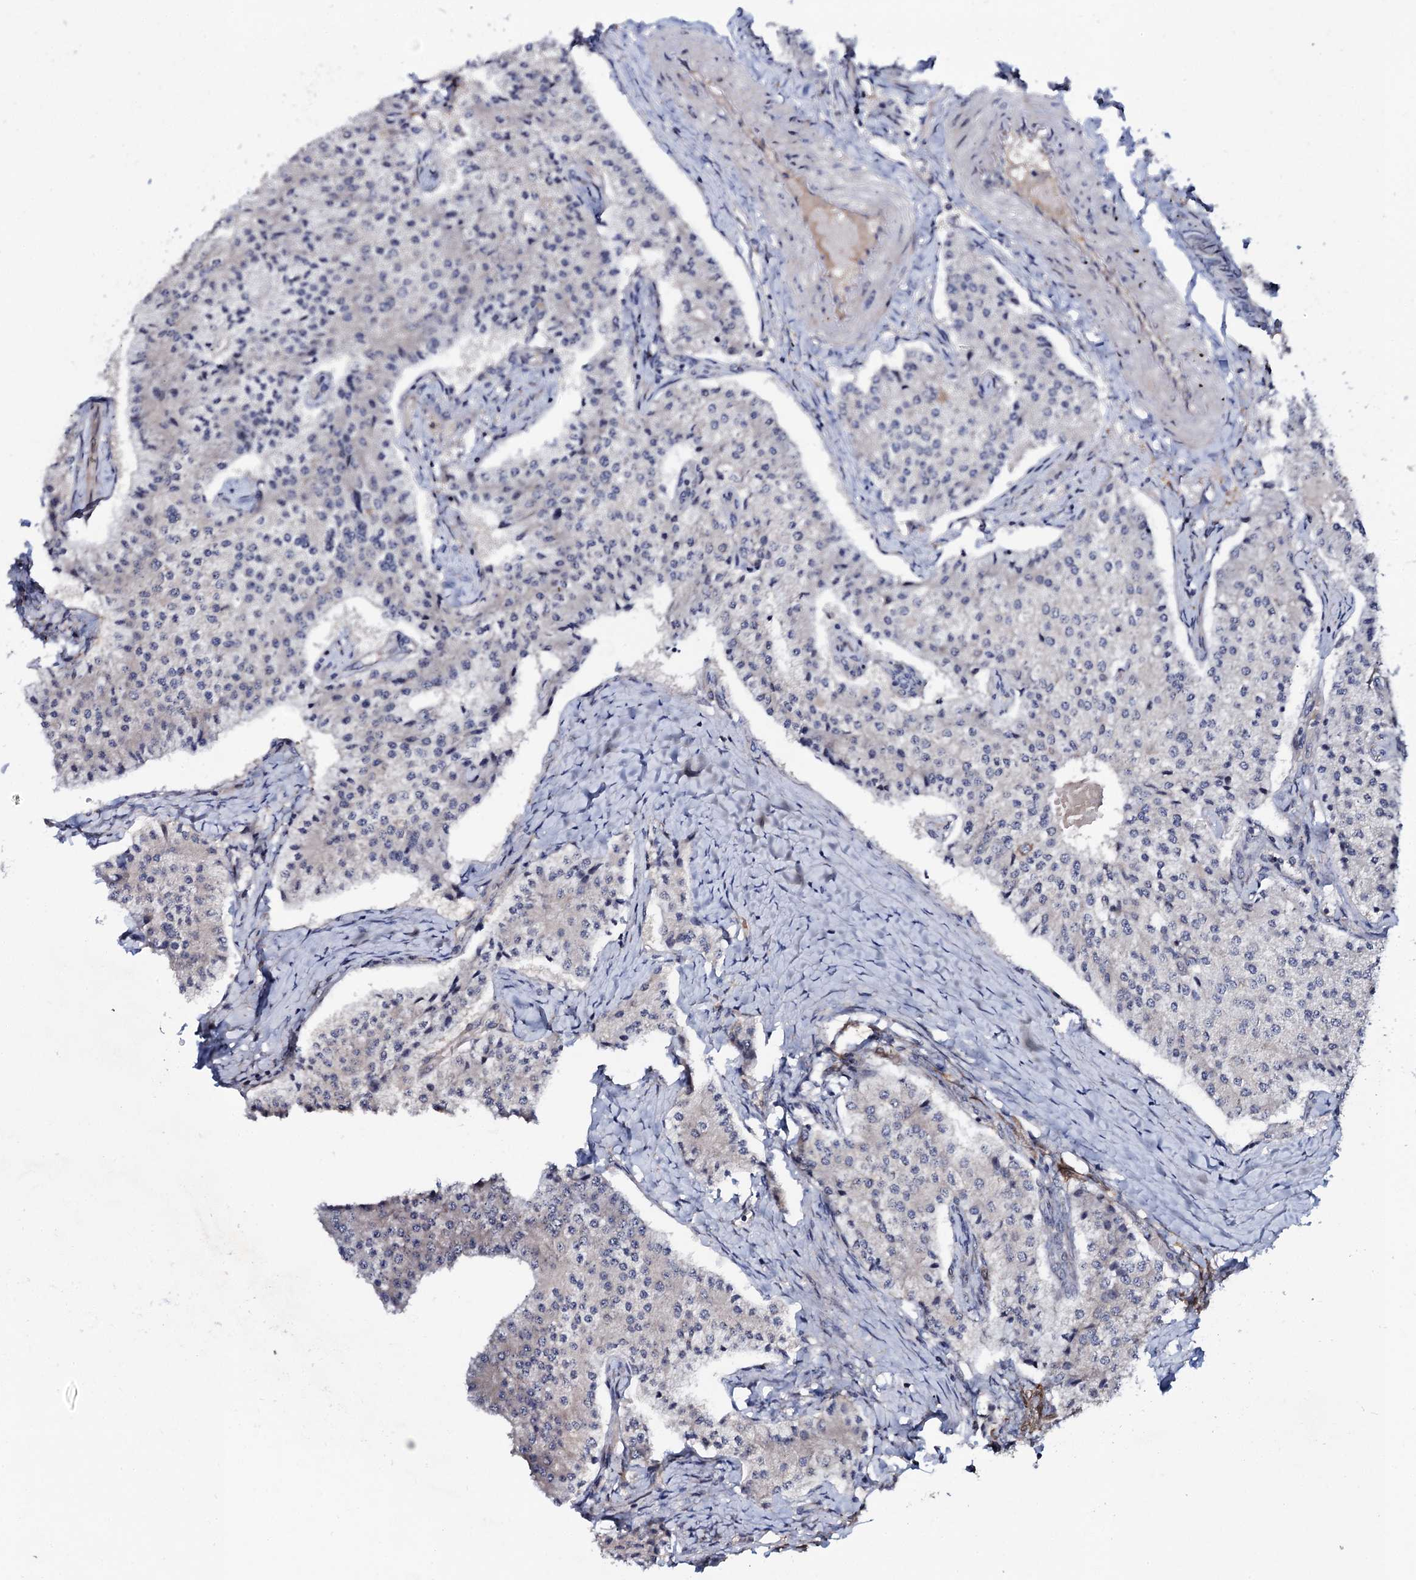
{"staining": {"intensity": "weak", "quantity": "<25%", "location": "cytoplasmic/membranous"}, "tissue": "carcinoid", "cell_type": "Tumor cells", "image_type": "cancer", "snomed": [{"axis": "morphology", "description": "Carcinoid, malignant, NOS"}, {"axis": "topography", "description": "Colon"}], "caption": "The histopathology image reveals no staining of tumor cells in carcinoid.", "gene": "PPP1R3D", "patient": {"sex": "female", "age": 52}}